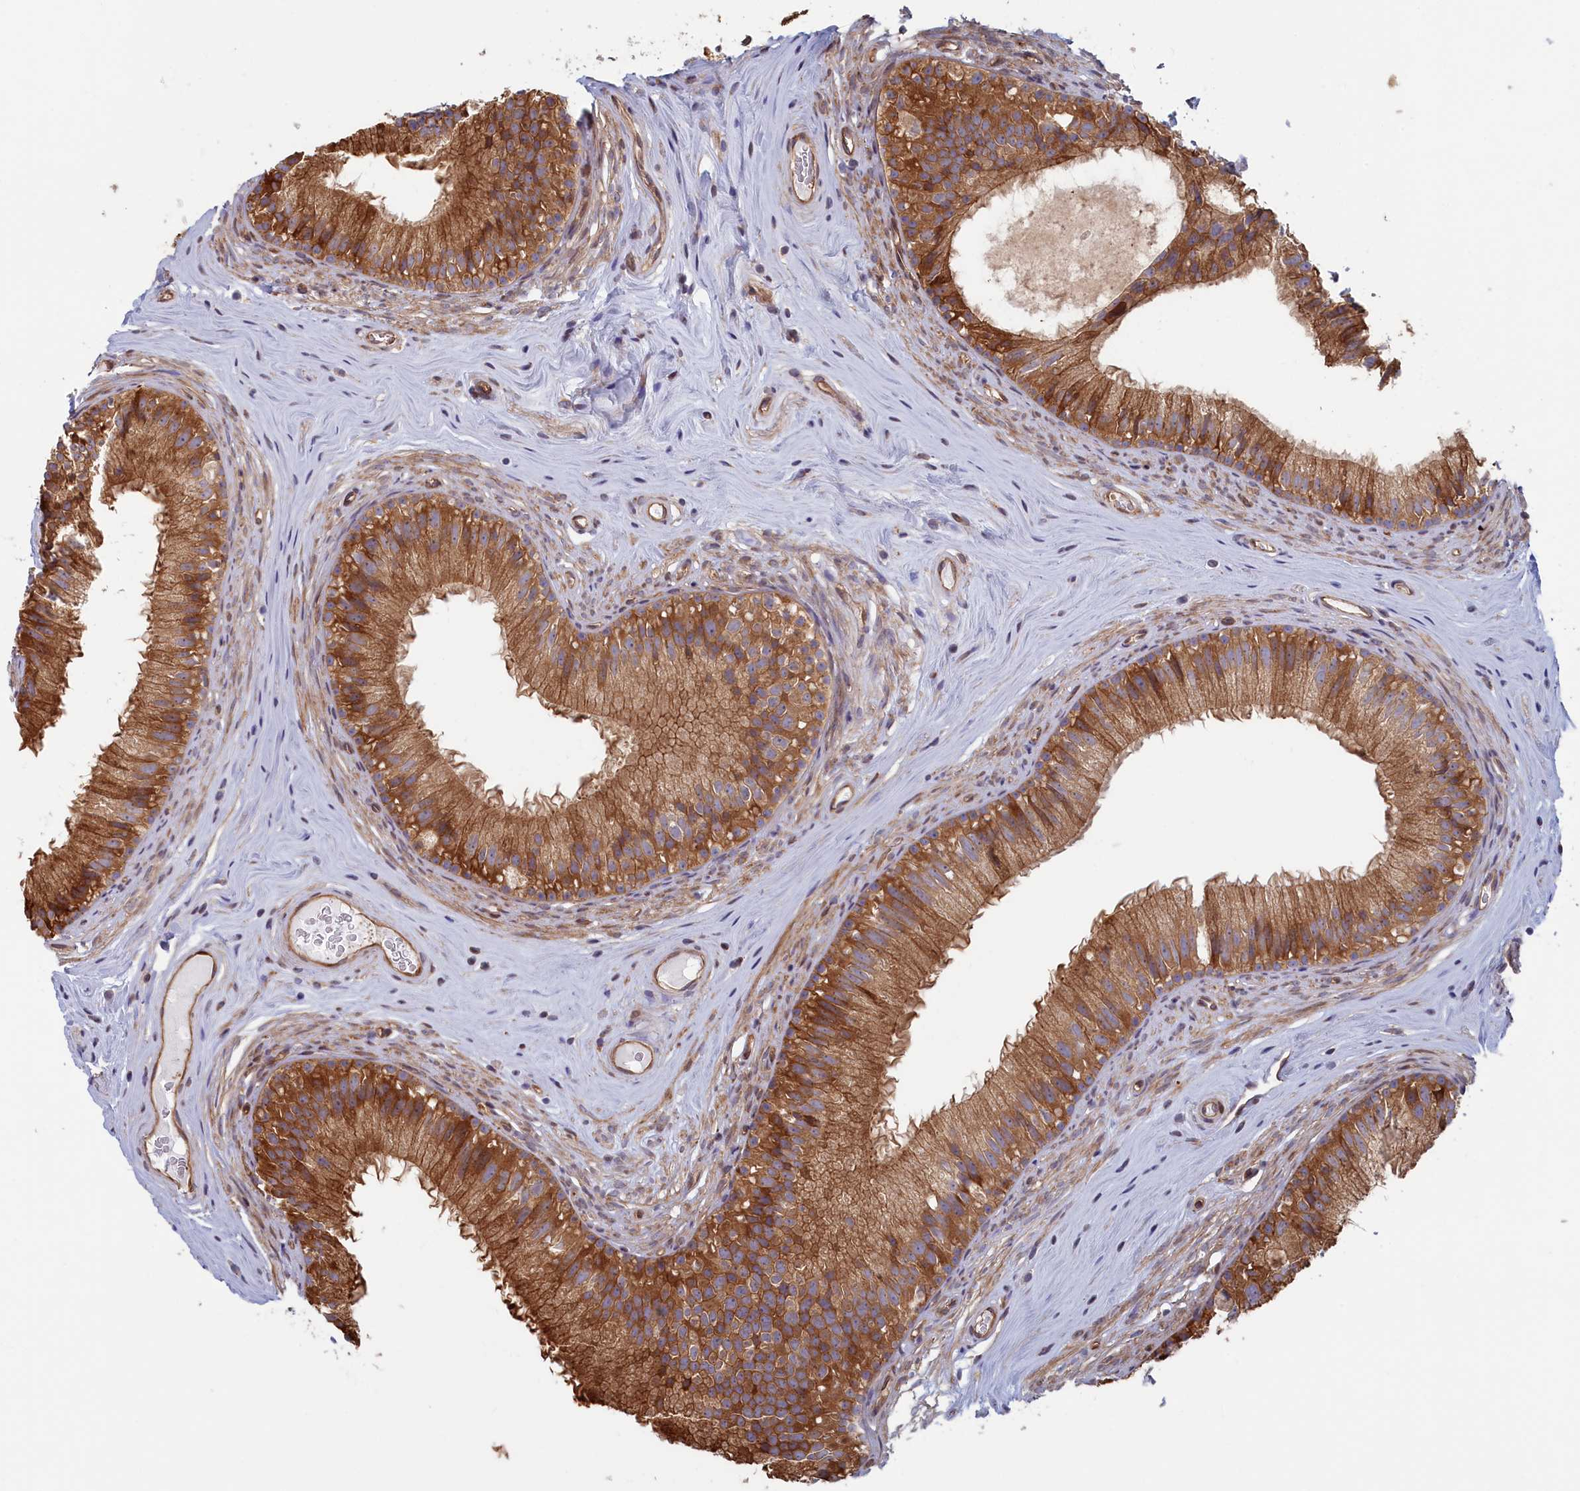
{"staining": {"intensity": "moderate", "quantity": ">75%", "location": "cytoplasmic/membranous"}, "tissue": "epididymis", "cell_type": "Glandular cells", "image_type": "normal", "snomed": [{"axis": "morphology", "description": "Normal tissue, NOS"}, {"axis": "topography", "description": "Epididymis"}], "caption": "High-magnification brightfield microscopy of benign epididymis stained with DAB (brown) and counterstained with hematoxylin (blue). glandular cells exhibit moderate cytoplasmic/membranous expression is present in approximately>75% of cells.", "gene": "RILPL1", "patient": {"sex": "male", "age": 45}}